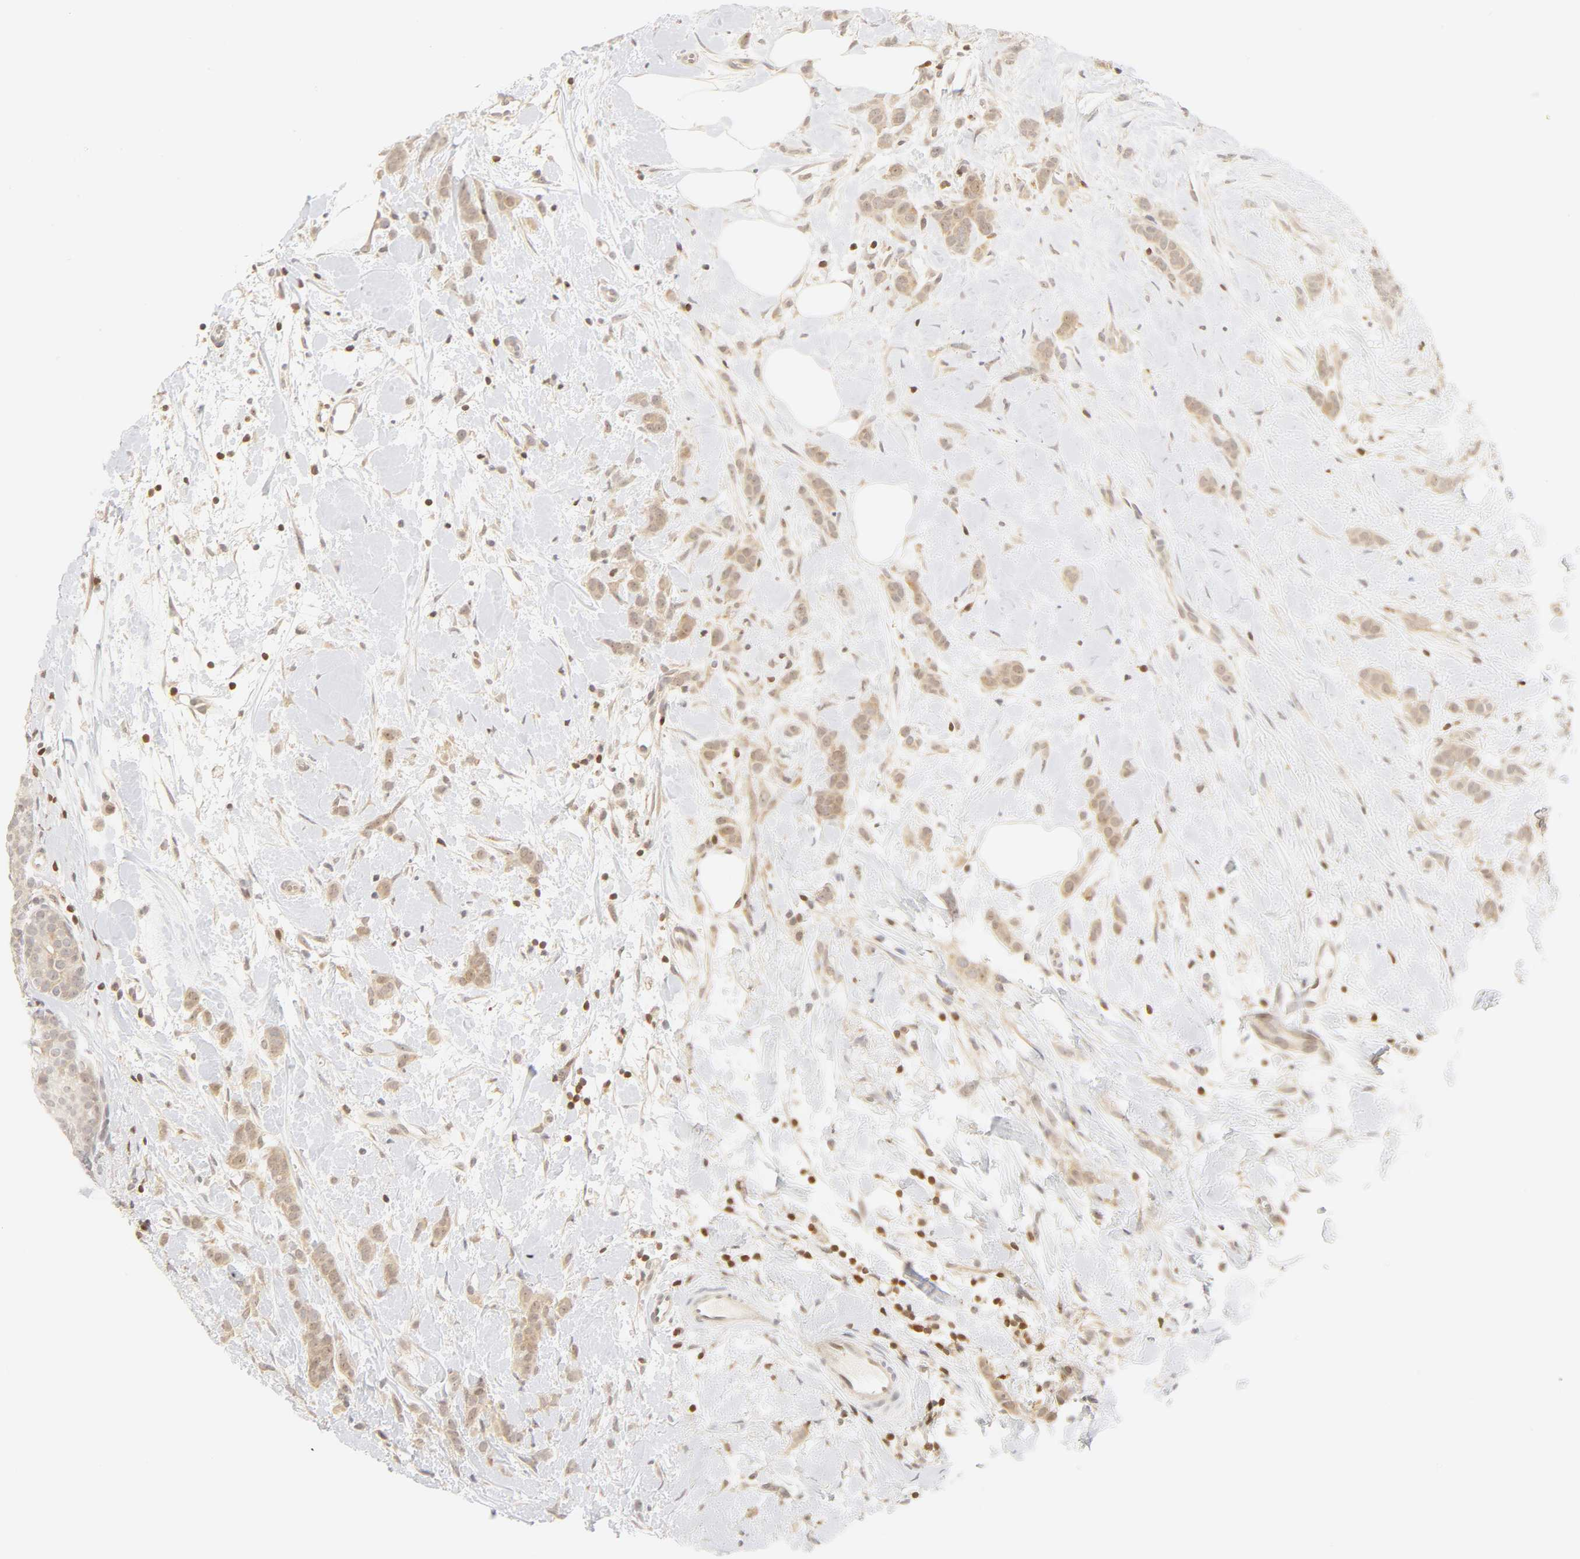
{"staining": {"intensity": "weak", "quantity": ">75%", "location": "cytoplasmic/membranous"}, "tissue": "breast cancer", "cell_type": "Tumor cells", "image_type": "cancer", "snomed": [{"axis": "morphology", "description": "Lobular carcinoma, in situ"}, {"axis": "morphology", "description": "Lobular carcinoma"}, {"axis": "topography", "description": "Breast"}], "caption": "A photomicrograph of human breast cancer stained for a protein demonstrates weak cytoplasmic/membranous brown staining in tumor cells. The staining was performed using DAB to visualize the protein expression in brown, while the nuclei were stained in blue with hematoxylin (Magnification: 20x).", "gene": "KIF2A", "patient": {"sex": "female", "age": 41}}